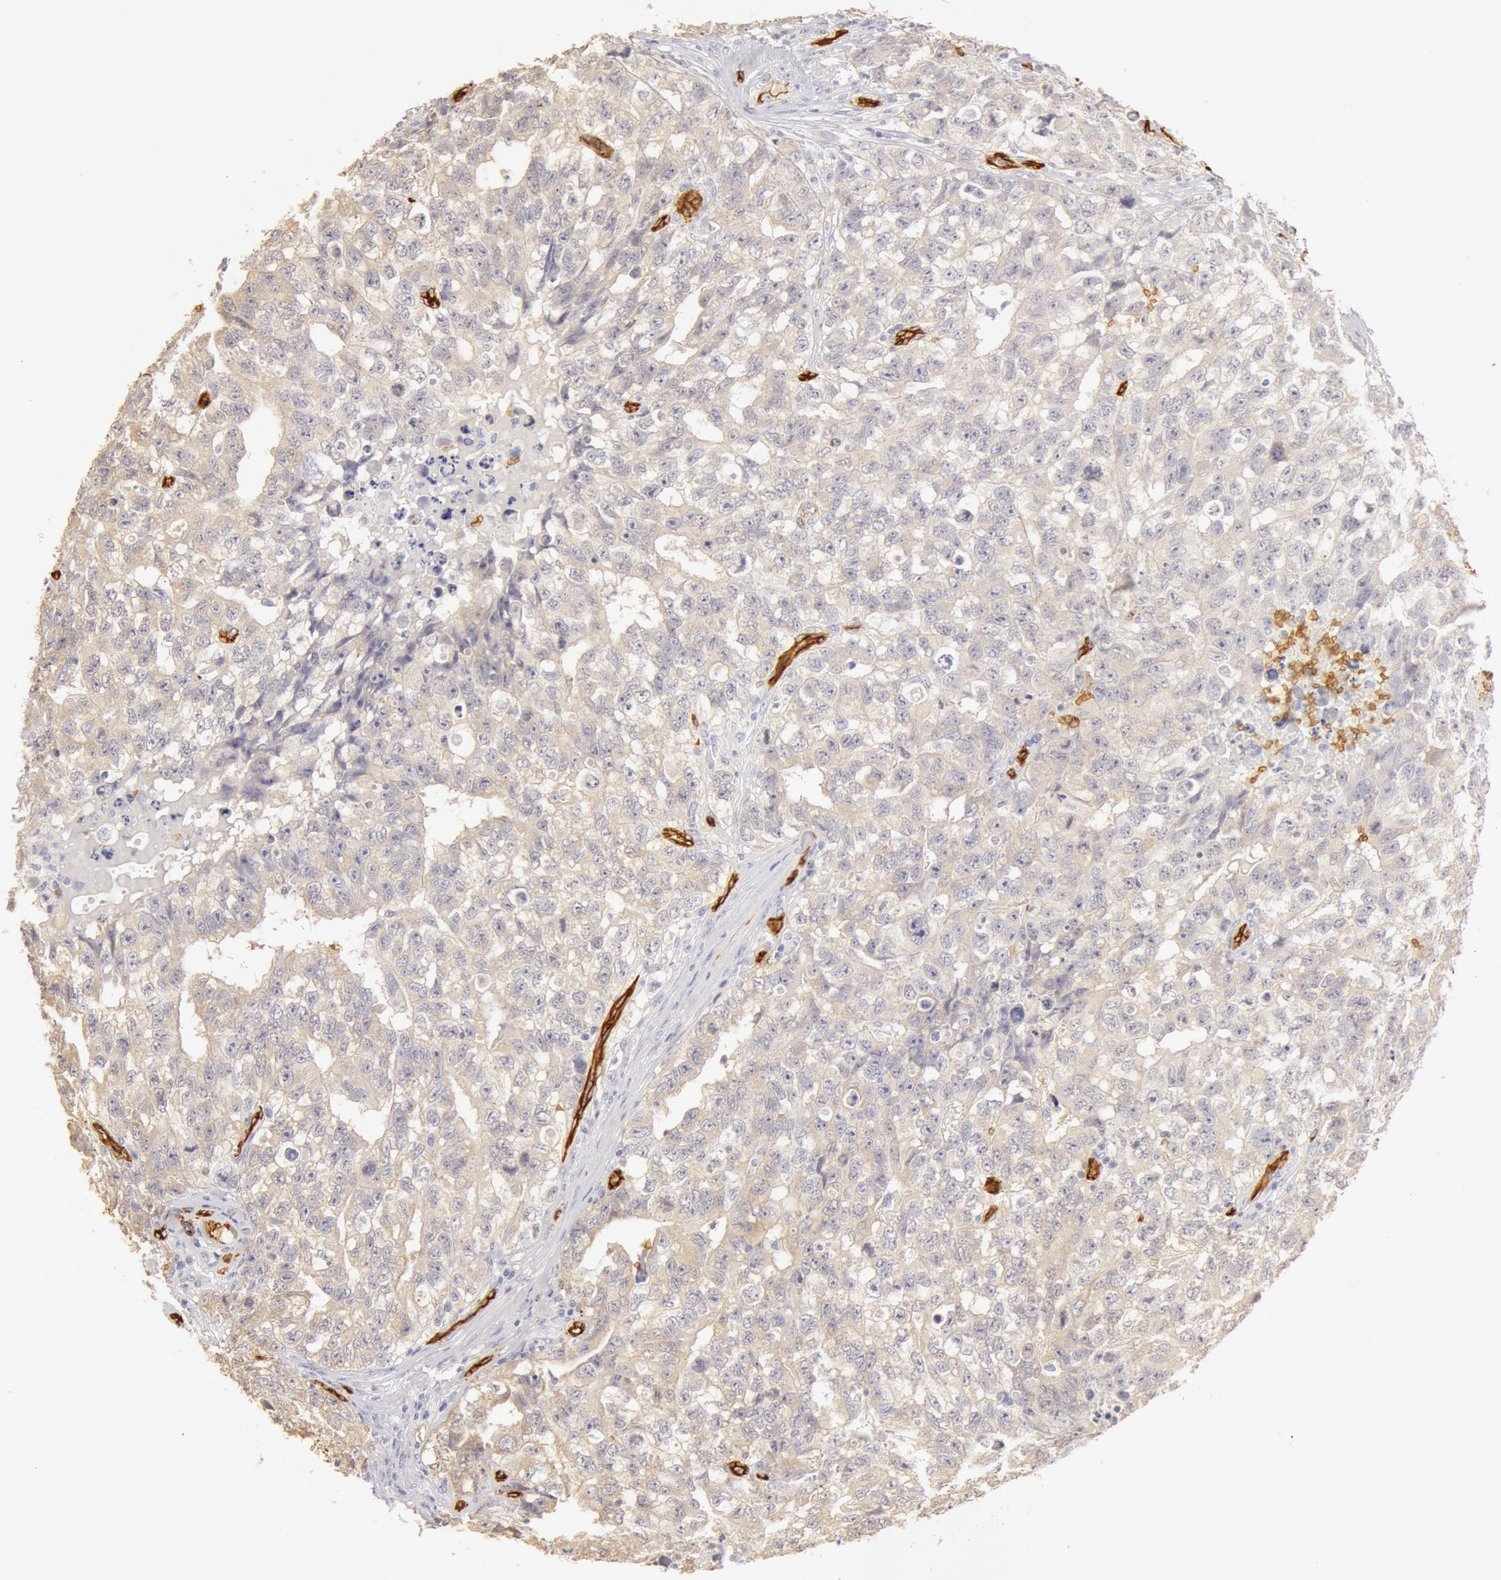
{"staining": {"intensity": "negative", "quantity": "none", "location": "none"}, "tissue": "testis cancer", "cell_type": "Tumor cells", "image_type": "cancer", "snomed": [{"axis": "morphology", "description": "Carcinoma, Embryonal, NOS"}, {"axis": "topography", "description": "Testis"}], "caption": "This histopathology image is of embryonal carcinoma (testis) stained with immunohistochemistry (IHC) to label a protein in brown with the nuclei are counter-stained blue. There is no expression in tumor cells.", "gene": "AQP1", "patient": {"sex": "male", "age": 31}}